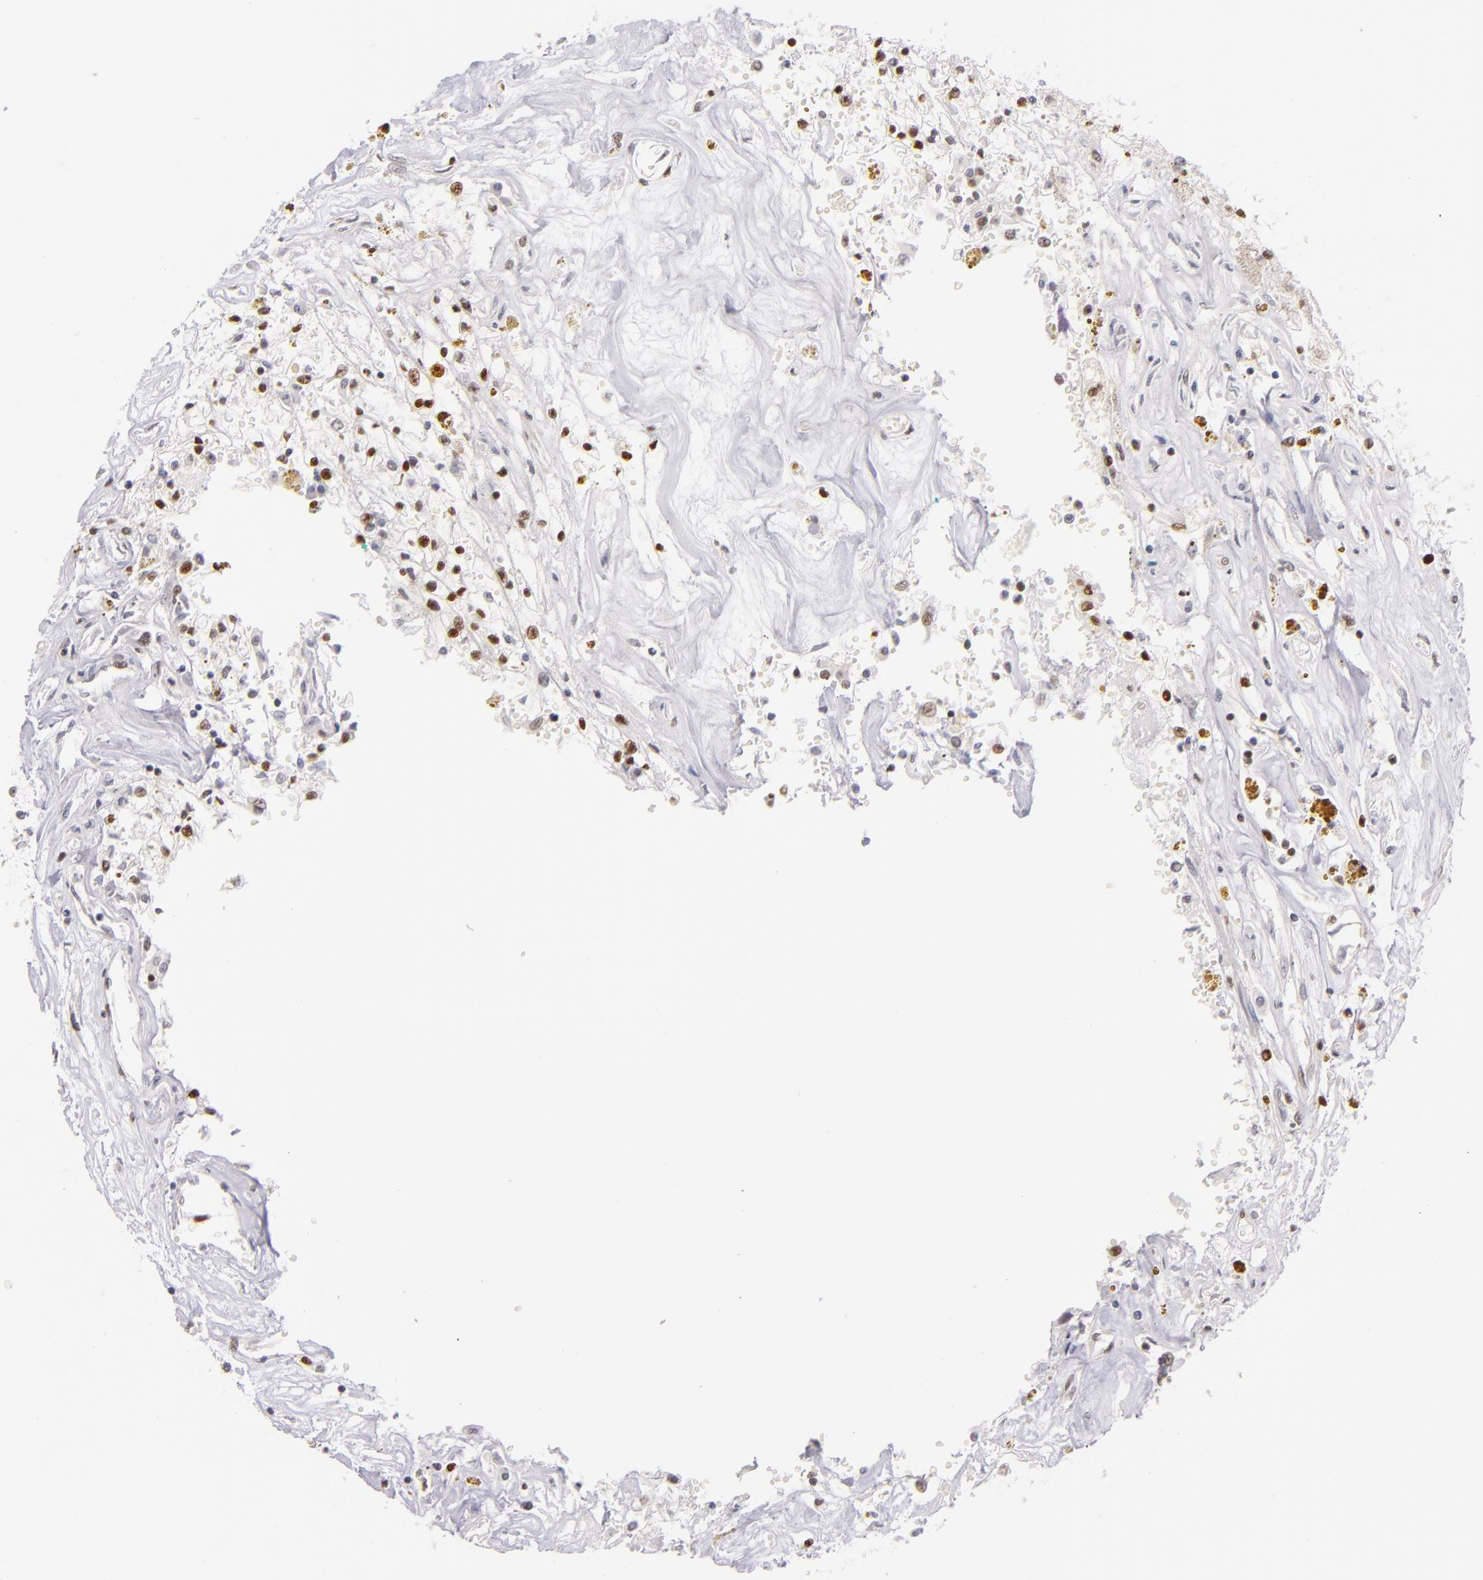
{"staining": {"intensity": "moderate", "quantity": "25%-75%", "location": "nuclear"}, "tissue": "renal cancer", "cell_type": "Tumor cells", "image_type": "cancer", "snomed": [{"axis": "morphology", "description": "Adenocarcinoma, NOS"}, {"axis": "topography", "description": "Kidney"}], "caption": "Approximately 25%-75% of tumor cells in renal cancer reveal moderate nuclear protein positivity as visualized by brown immunohistochemical staining.", "gene": "NCOR2", "patient": {"sex": "male", "age": 78}}